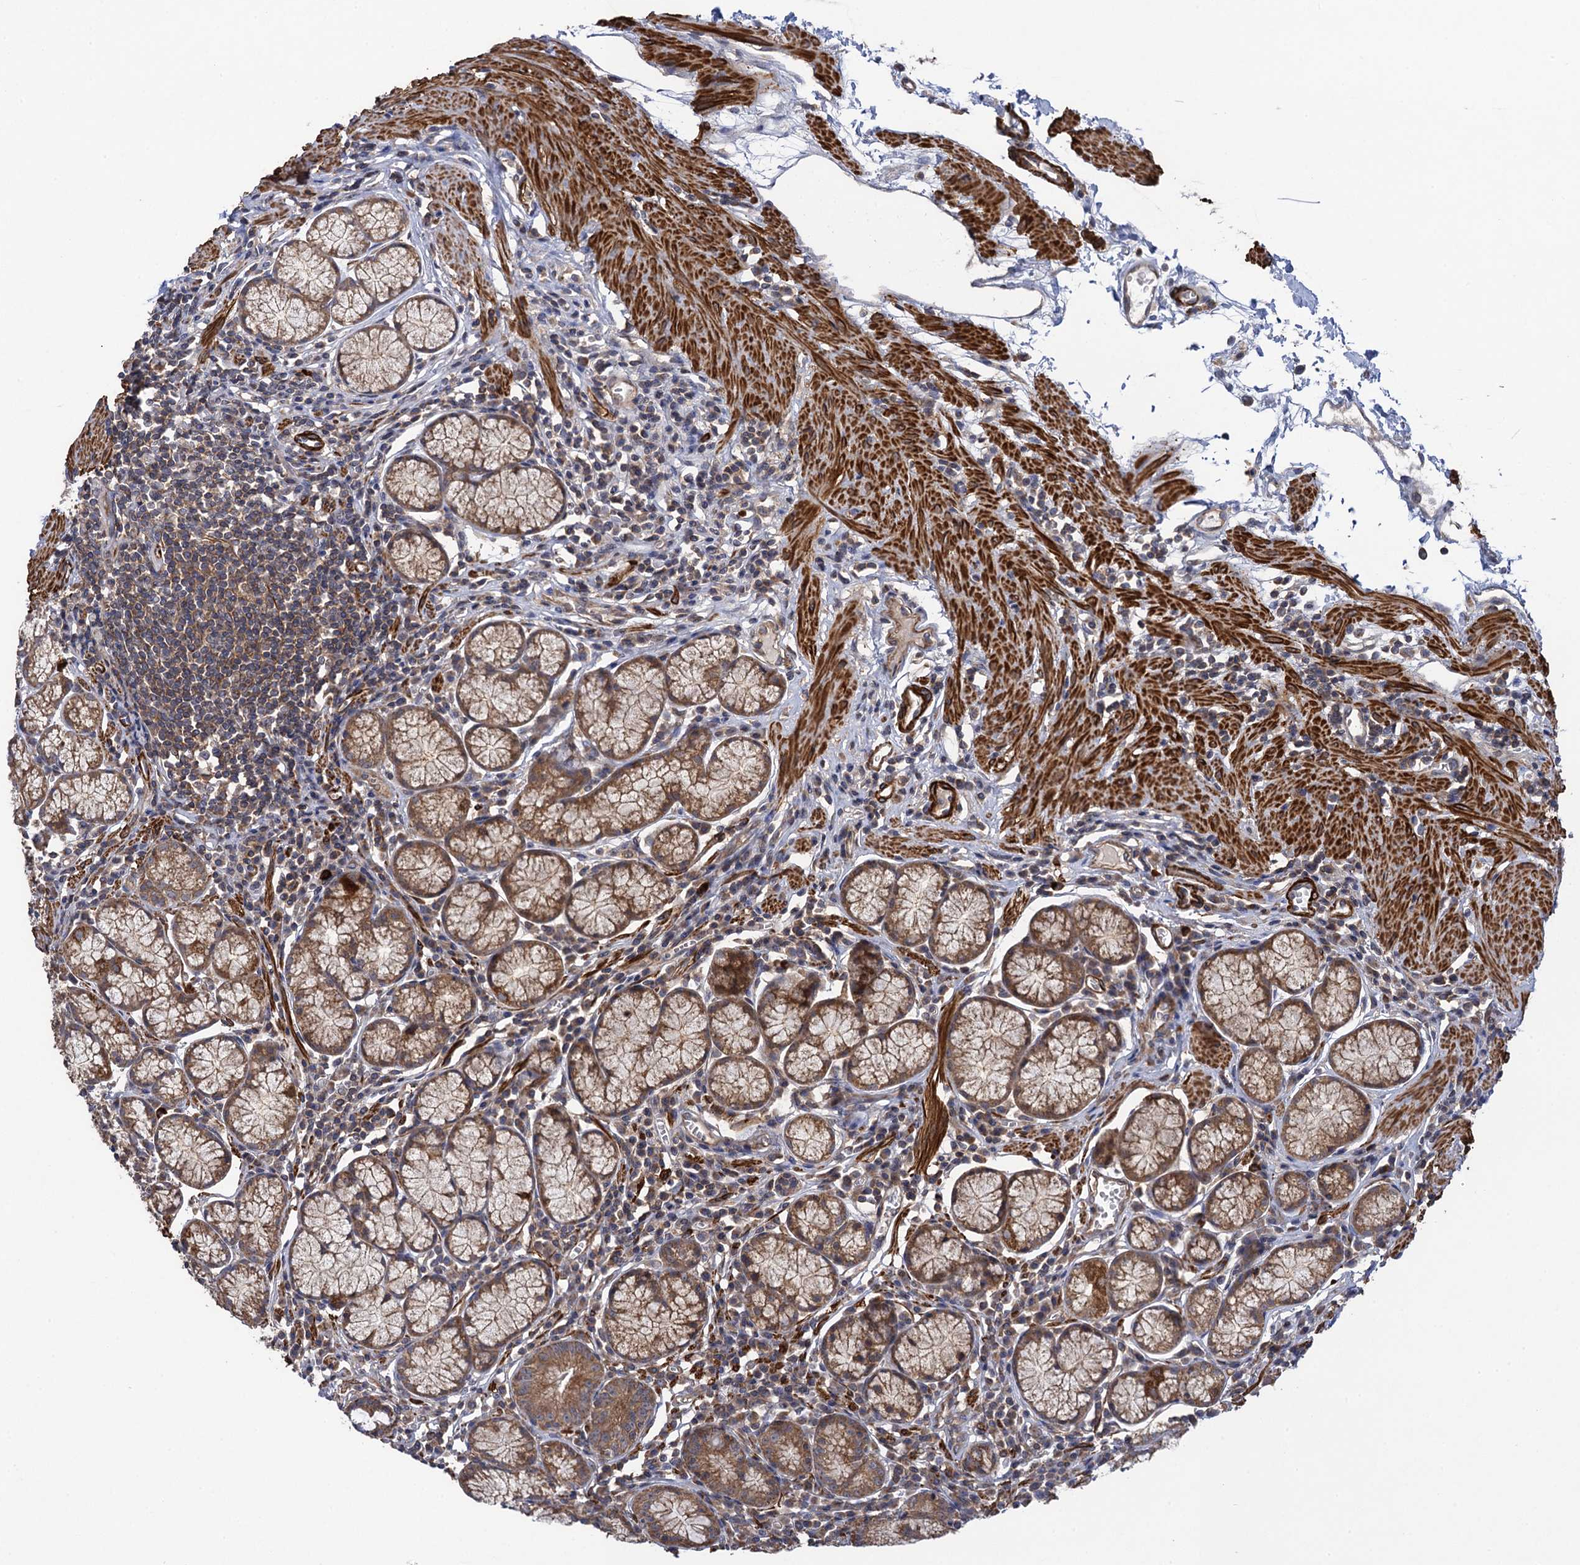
{"staining": {"intensity": "strong", "quantity": "25%-75%", "location": "cytoplasmic/membranous"}, "tissue": "stomach", "cell_type": "Glandular cells", "image_type": "normal", "snomed": [{"axis": "morphology", "description": "Normal tissue, NOS"}, {"axis": "topography", "description": "Stomach"}], "caption": "Immunohistochemistry (IHC) photomicrograph of benign human stomach stained for a protein (brown), which exhibits high levels of strong cytoplasmic/membranous positivity in about 25%-75% of glandular cells.", "gene": "WDR88", "patient": {"sex": "male", "age": 55}}